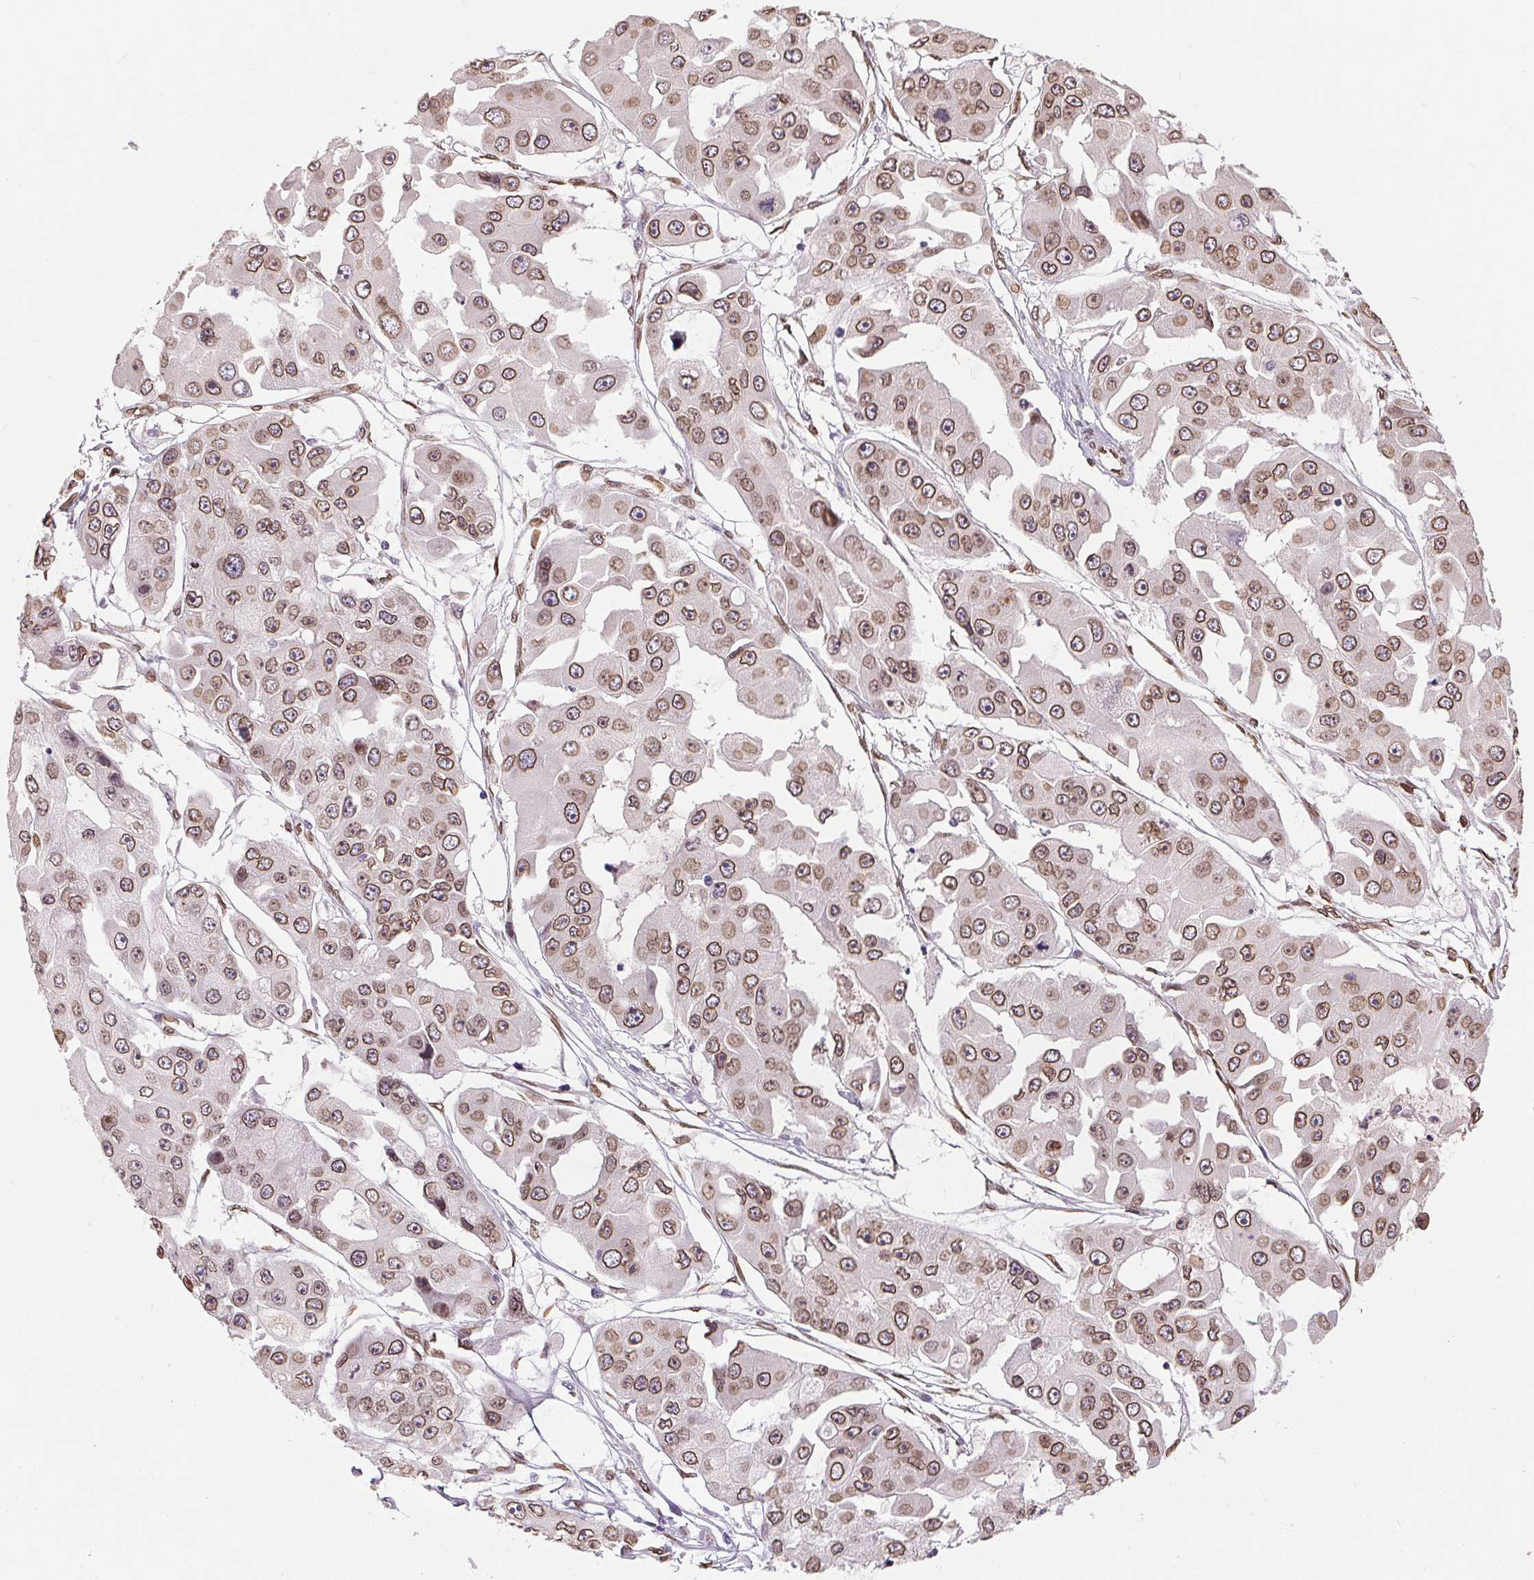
{"staining": {"intensity": "moderate", "quantity": ">75%", "location": "cytoplasmic/membranous,nuclear"}, "tissue": "ovarian cancer", "cell_type": "Tumor cells", "image_type": "cancer", "snomed": [{"axis": "morphology", "description": "Cystadenocarcinoma, serous, NOS"}, {"axis": "topography", "description": "Ovary"}], "caption": "IHC (DAB (3,3'-diaminobenzidine)) staining of human ovarian cancer (serous cystadenocarcinoma) exhibits moderate cytoplasmic/membranous and nuclear protein positivity in approximately >75% of tumor cells.", "gene": "TMEM175", "patient": {"sex": "female", "age": 56}}